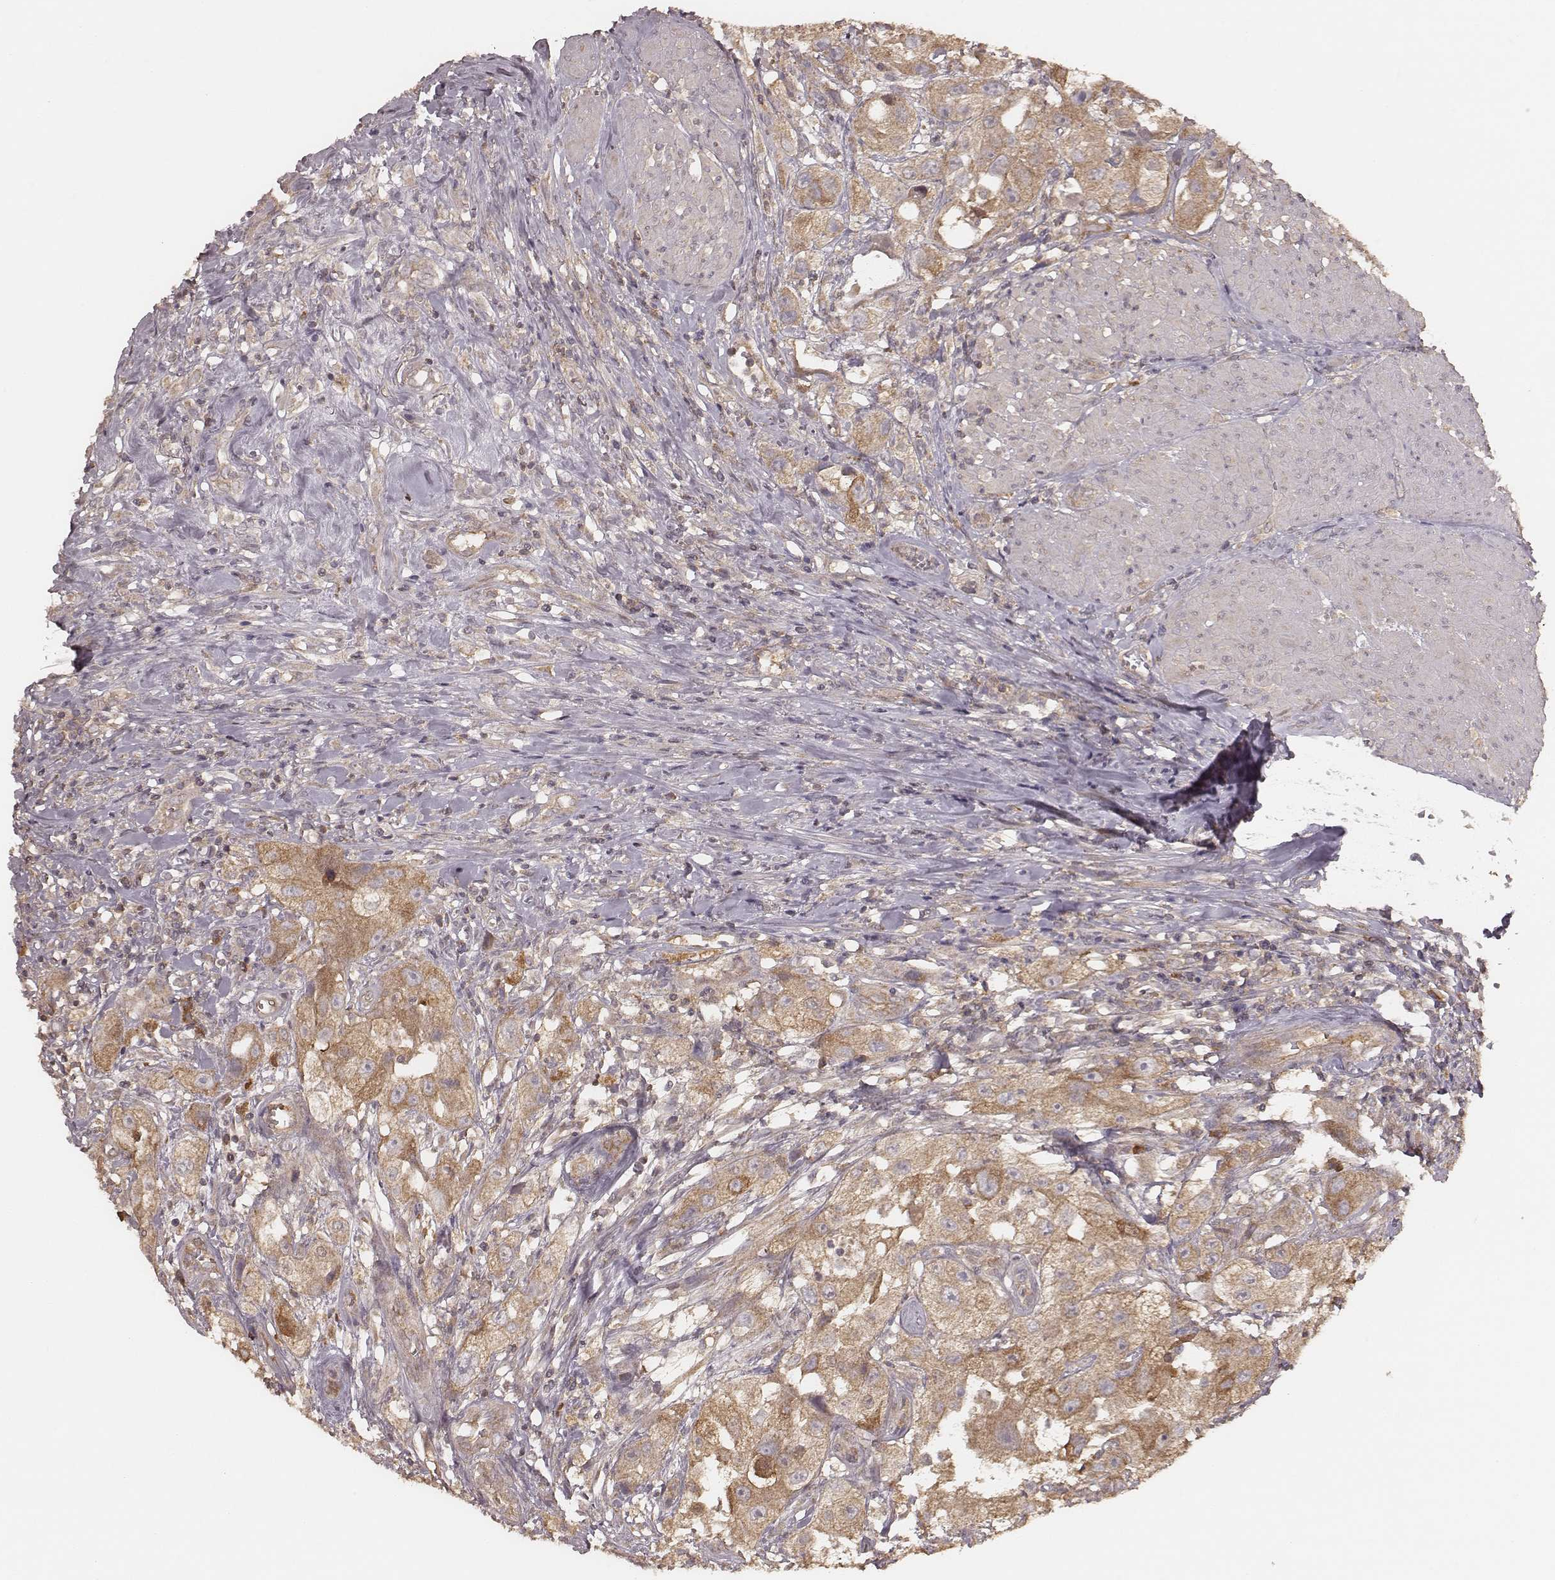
{"staining": {"intensity": "moderate", "quantity": ">75%", "location": "cytoplasmic/membranous"}, "tissue": "urothelial cancer", "cell_type": "Tumor cells", "image_type": "cancer", "snomed": [{"axis": "morphology", "description": "Urothelial carcinoma, High grade"}, {"axis": "topography", "description": "Urinary bladder"}], "caption": "A histopathology image of high-grade urothelial carcinoma stained for a protein exhibits moderate cytoplasmic/membranous brown staining in tumor cells. (brown staining indicates protein expression, while blue staining denotes nuclei).", "gene": "CARS1", "patient": {"sex": "male", "age": 79}}